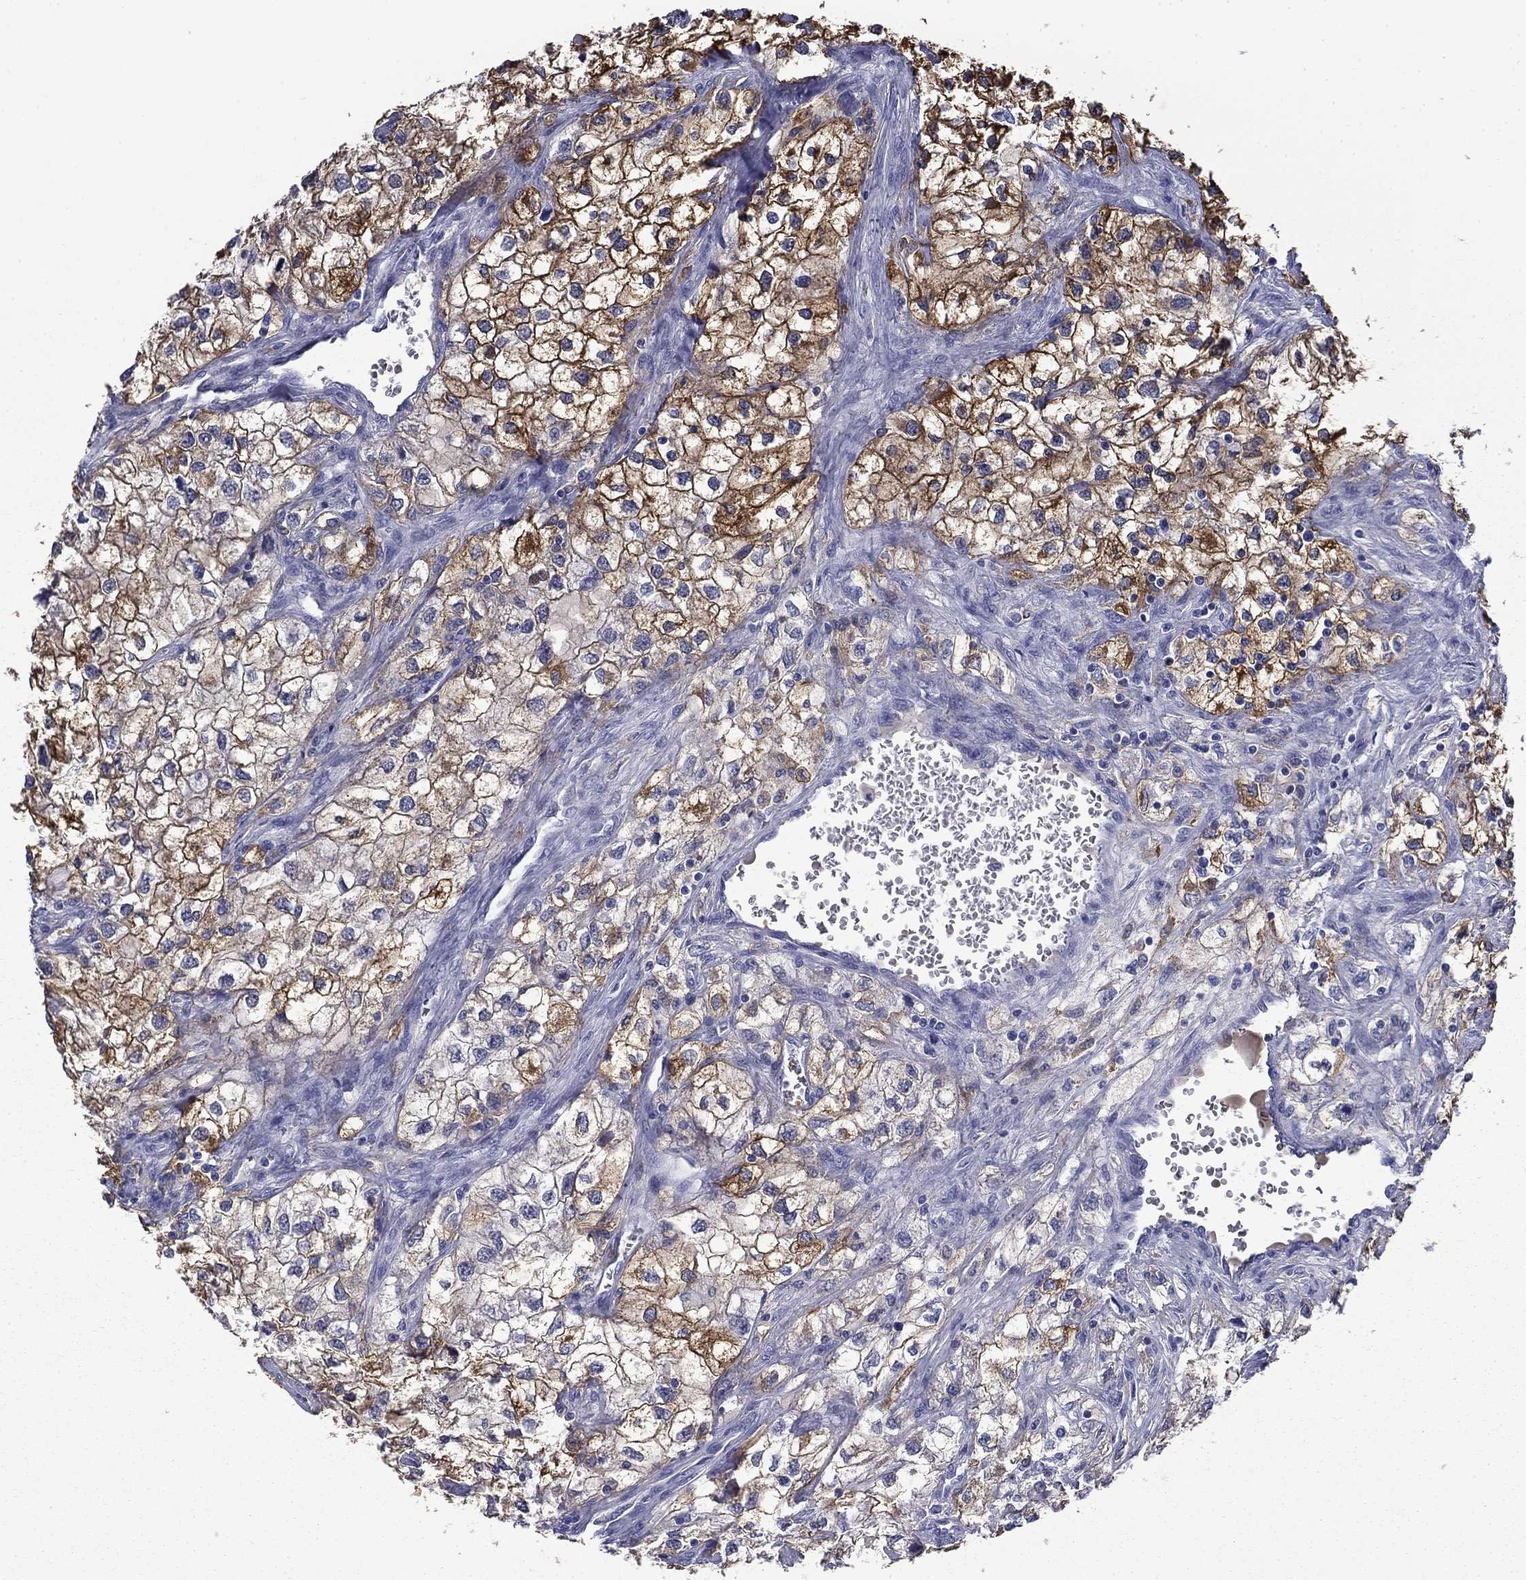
{"staining": {"intensity": "strong", "quantity": ">75%", "location": "cytoplasmic/membranous"}, "tissue": "renal cancer", "cell_type": "Tumor cells", "image_type": "cancer", "snomed": [{"axis": "morphology", "description": "Adenocarcinoma, NOS"}, {"axis": "topography", "description": "Kidney"}], "caption": "This photomicrograph displays immunohistochemistry staining of adenocarcinoma (renal), with high strong cytoplasmic/membranous staining in about >75% of tumor cells.", "gene": "BCL2L14", "patient": {"sex": "male", "age": 59}}